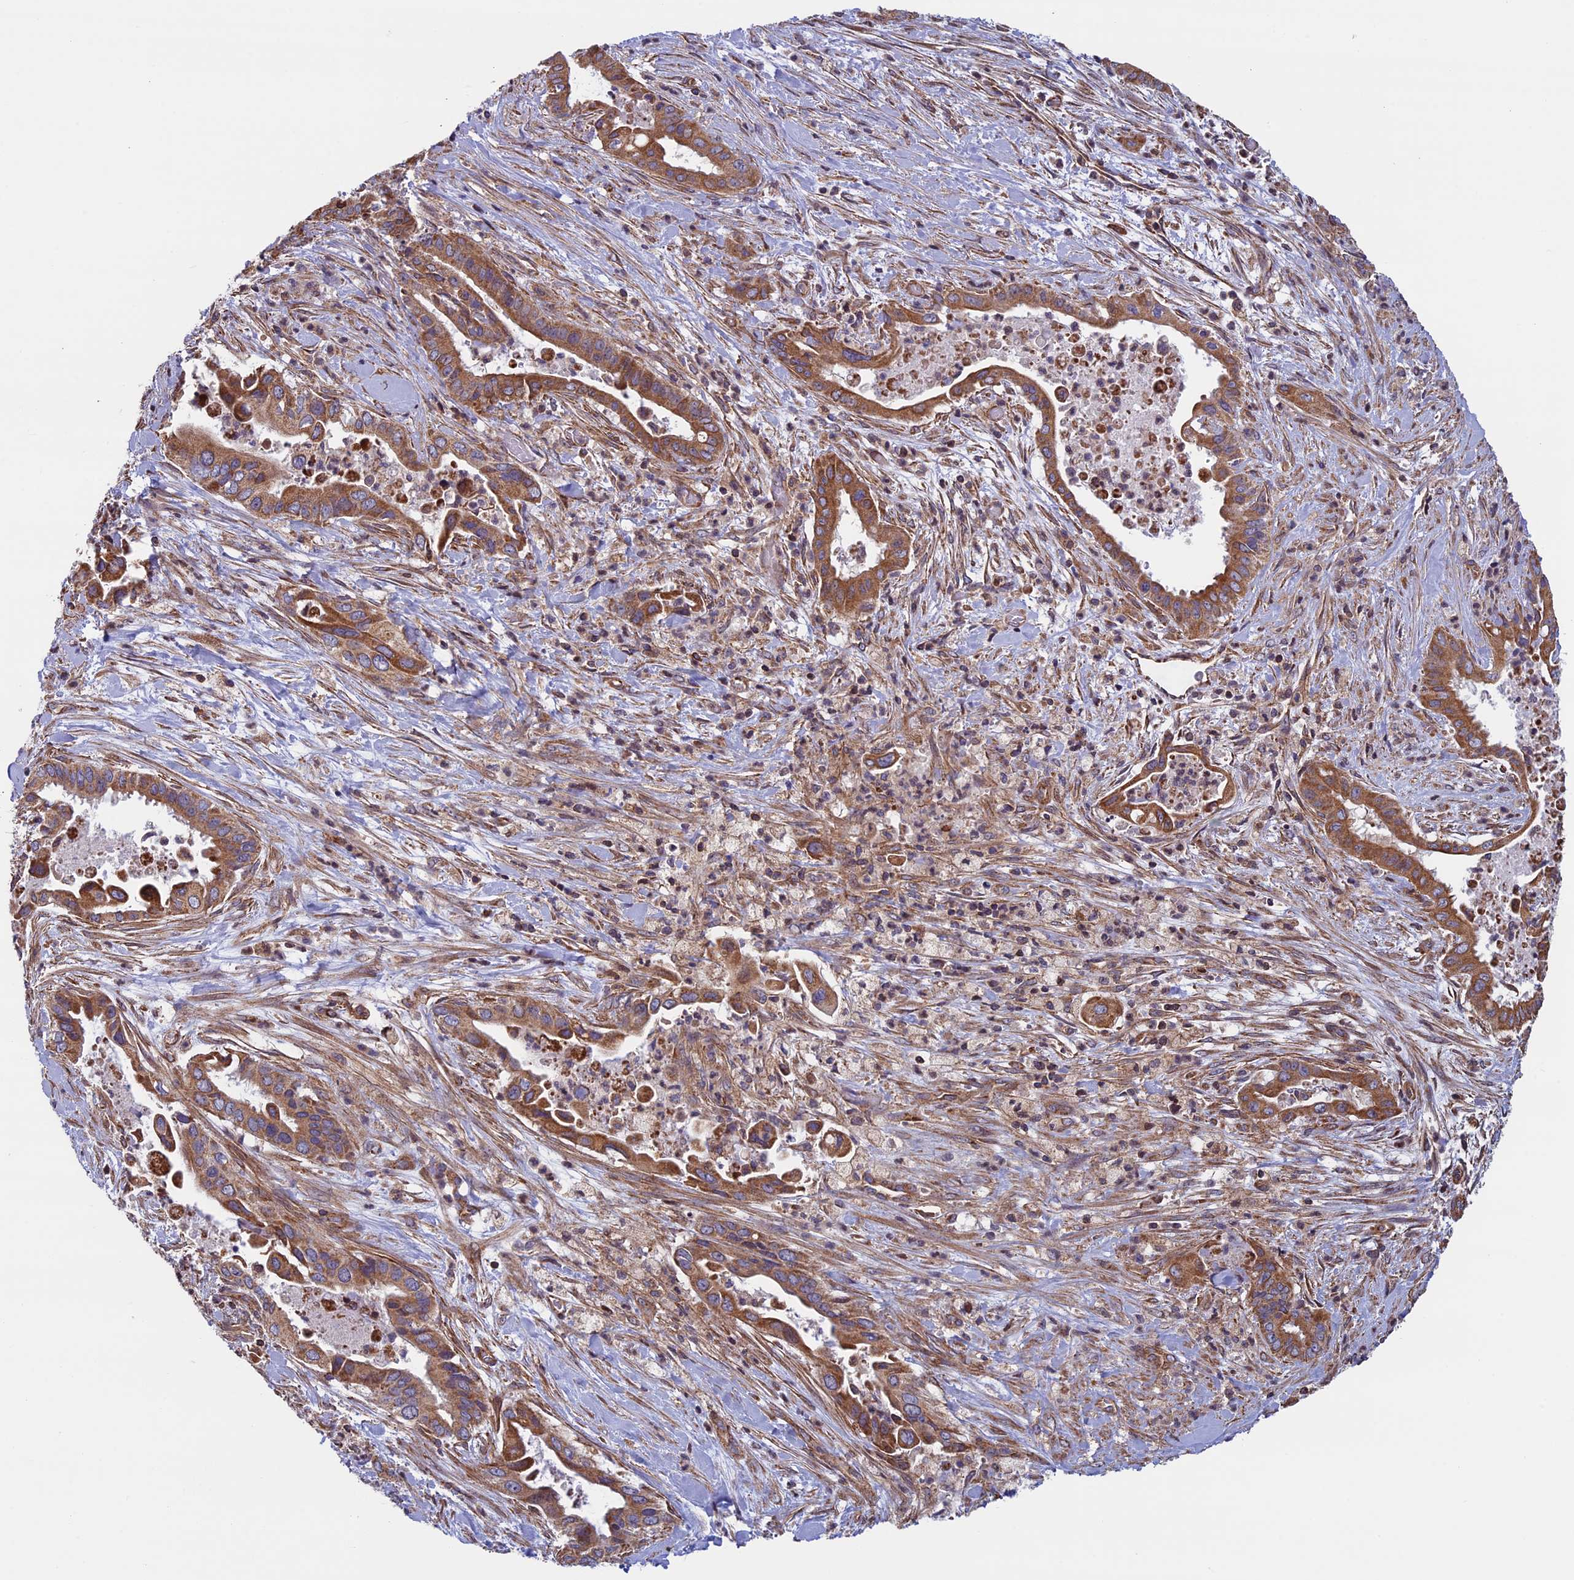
{"staining": {"intensity": "moderate", "quantity": ">75%", "location": "cytoplasmic/membranous"}, "tissue": "pancreatic cancer", "cell_type": "Tumor cells", "image_type": "cancer", "snomed": [{"axis": "morphology", "description": "Adenocarcinoma, NOS"}, {"axis": "topography", "description": "Pancreas"}], "caption": "Brown immunohistochemical staining in adenocarcinoma (pancreatic) reveals moderate cytoplasmic/membranous staining in about >75% of tumor cells.", "gene": "CCDC8", "patient": {"sex": "female", "age": 77}}